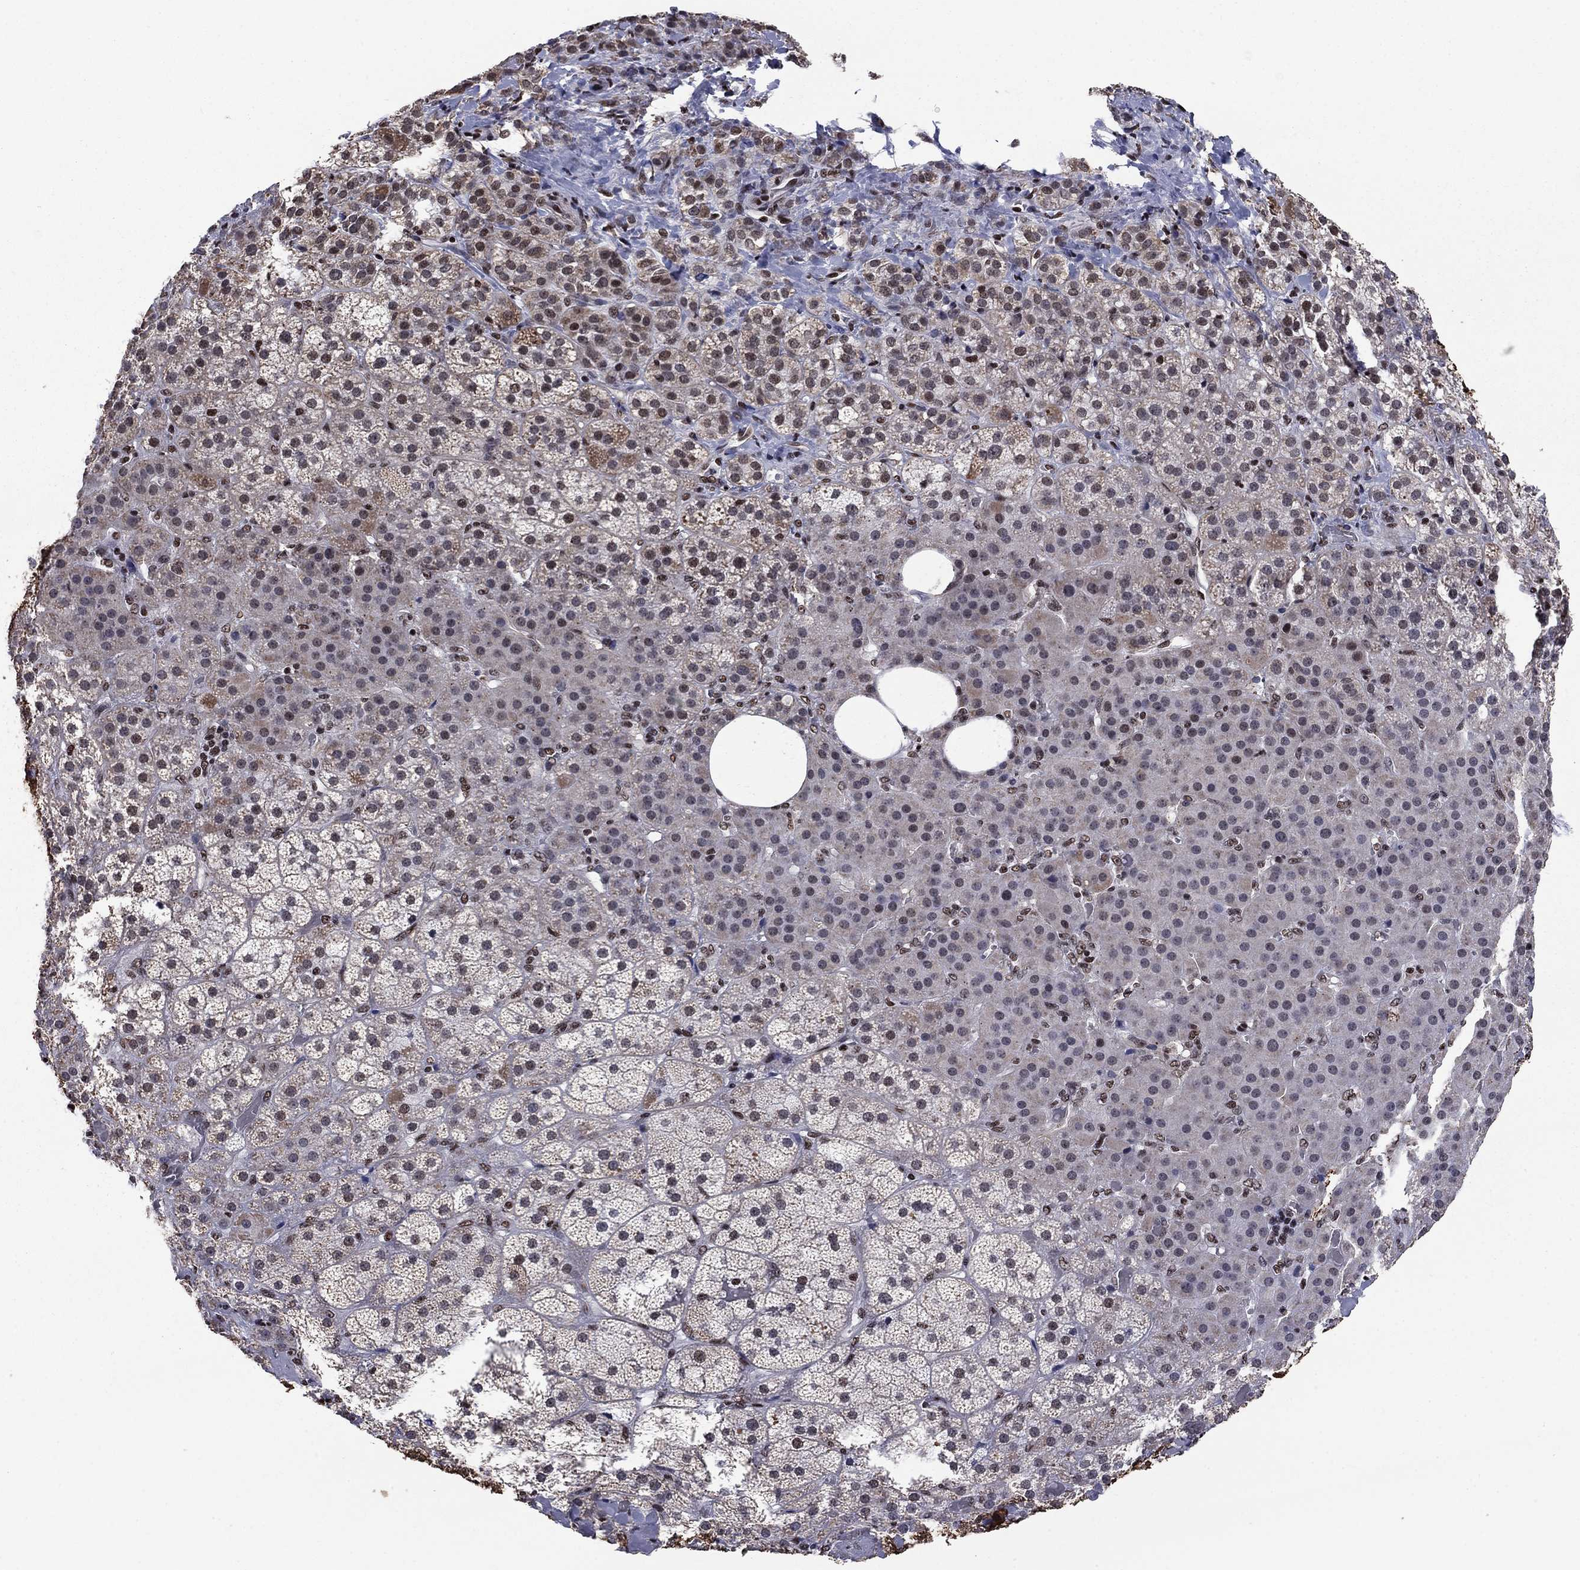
{"staining": {"intensity": "moderate", "quantity": "<25%", "location": "nuclear"}, "tissue": "adrenal gland", "cell_type": "Glandular cells", "image_type": "normal", "snomed": [{"axis": "morphology", "description": "Normal tissue, NOS"}, {"axis": "topography", "description": "Adrenal gland"}], "caption": "IHC staining of benign adrenal gland, which shows low levels of moderate nuclear positivity in about <25% of glandular cells indicating moderate nuclear protein expression. The staining was performed using DAB (brown) for protein detection and nuclei were counterstained in hematoxylin (blue).", "gene": "N4BP2", "patient": {"sex": "male", "age": 57}}